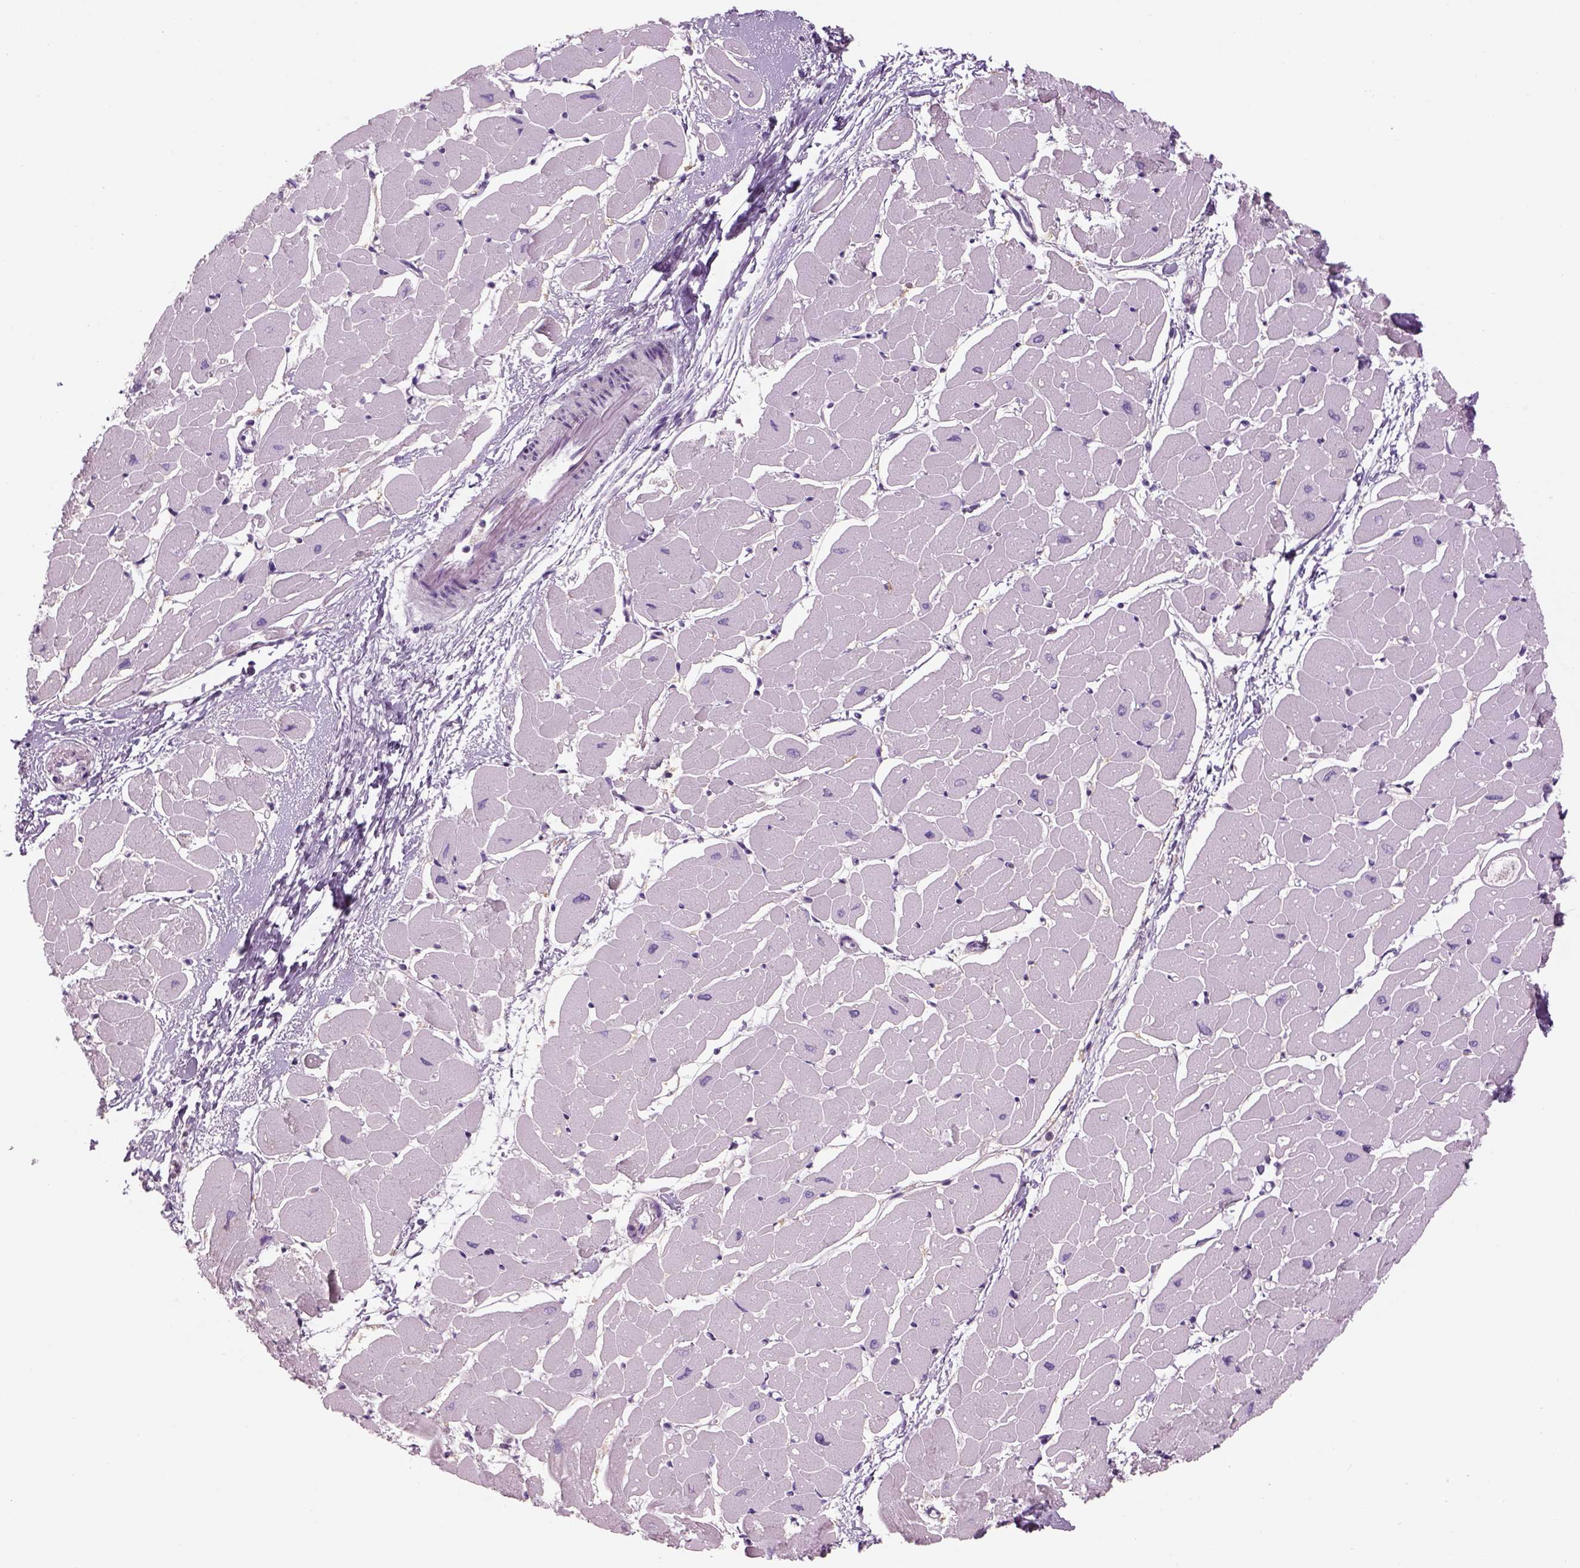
{"staining": {"intensity": "negative", "quantity": "none", "location": "none"}, "tissue": "heart muscle", "cell_type": "Cardiomyocytes", "image_type": "normal", "snomed": [{"axis": "morphology", "description": "Normal tissue, NOS"}, {"axis": "topography", "description": "Heart"}], "caption": "Immunohistochemical staining of benign heart muscle displays no significant positivity in cardiomyocytes. (Immunohistochemistry, brightfield microscopy, high magnification).", "gene": "MDH1B", "patient": {"sex": "male", "age": 57}}